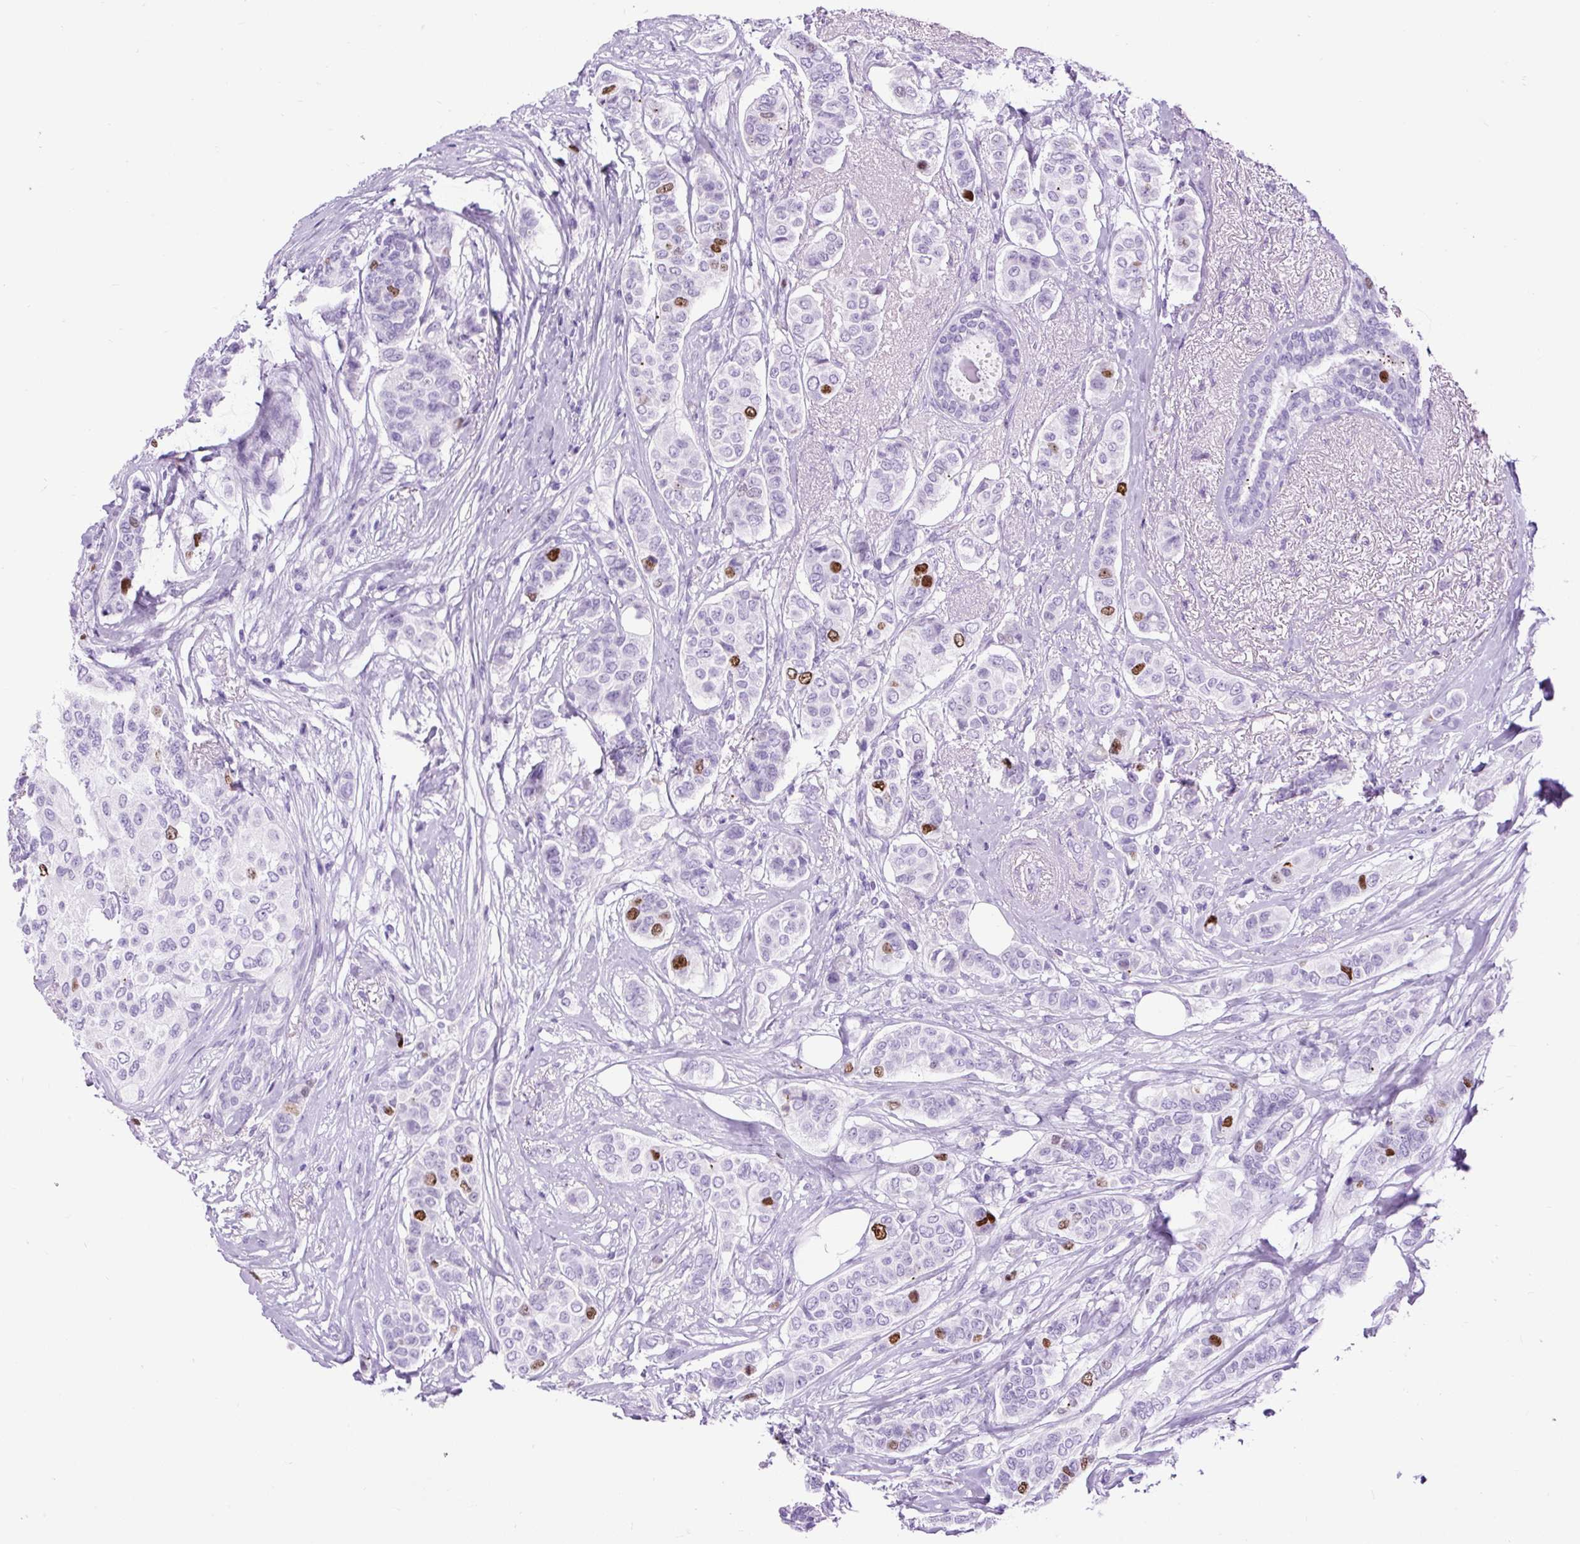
{"staining": {"intensity": "strong", "quantity": "<25%", "location": "nuclear"}, "tissue": "breast cancer", "cell_type": "Tumor cells", "image_type": "cancer", "snomed": [{"axis": "morphology", "description": "Lobular carcinoma"}, {"axis": "topography", "description": "Breast"}], "caption": "A photomicrograph of breast lobular carcinoma stained for a protein demonstrates strong nuclear brown staining in tumor cells. The staining was performed using DAB (3,3'-diaminobenzidine) to visualize the protein expression in brown, while the nuclei were stained in blue with hematoxylin (Magnification: 20x).", "gene": "RACGAP1", "patient": {"sex": "female", "age": 51}}